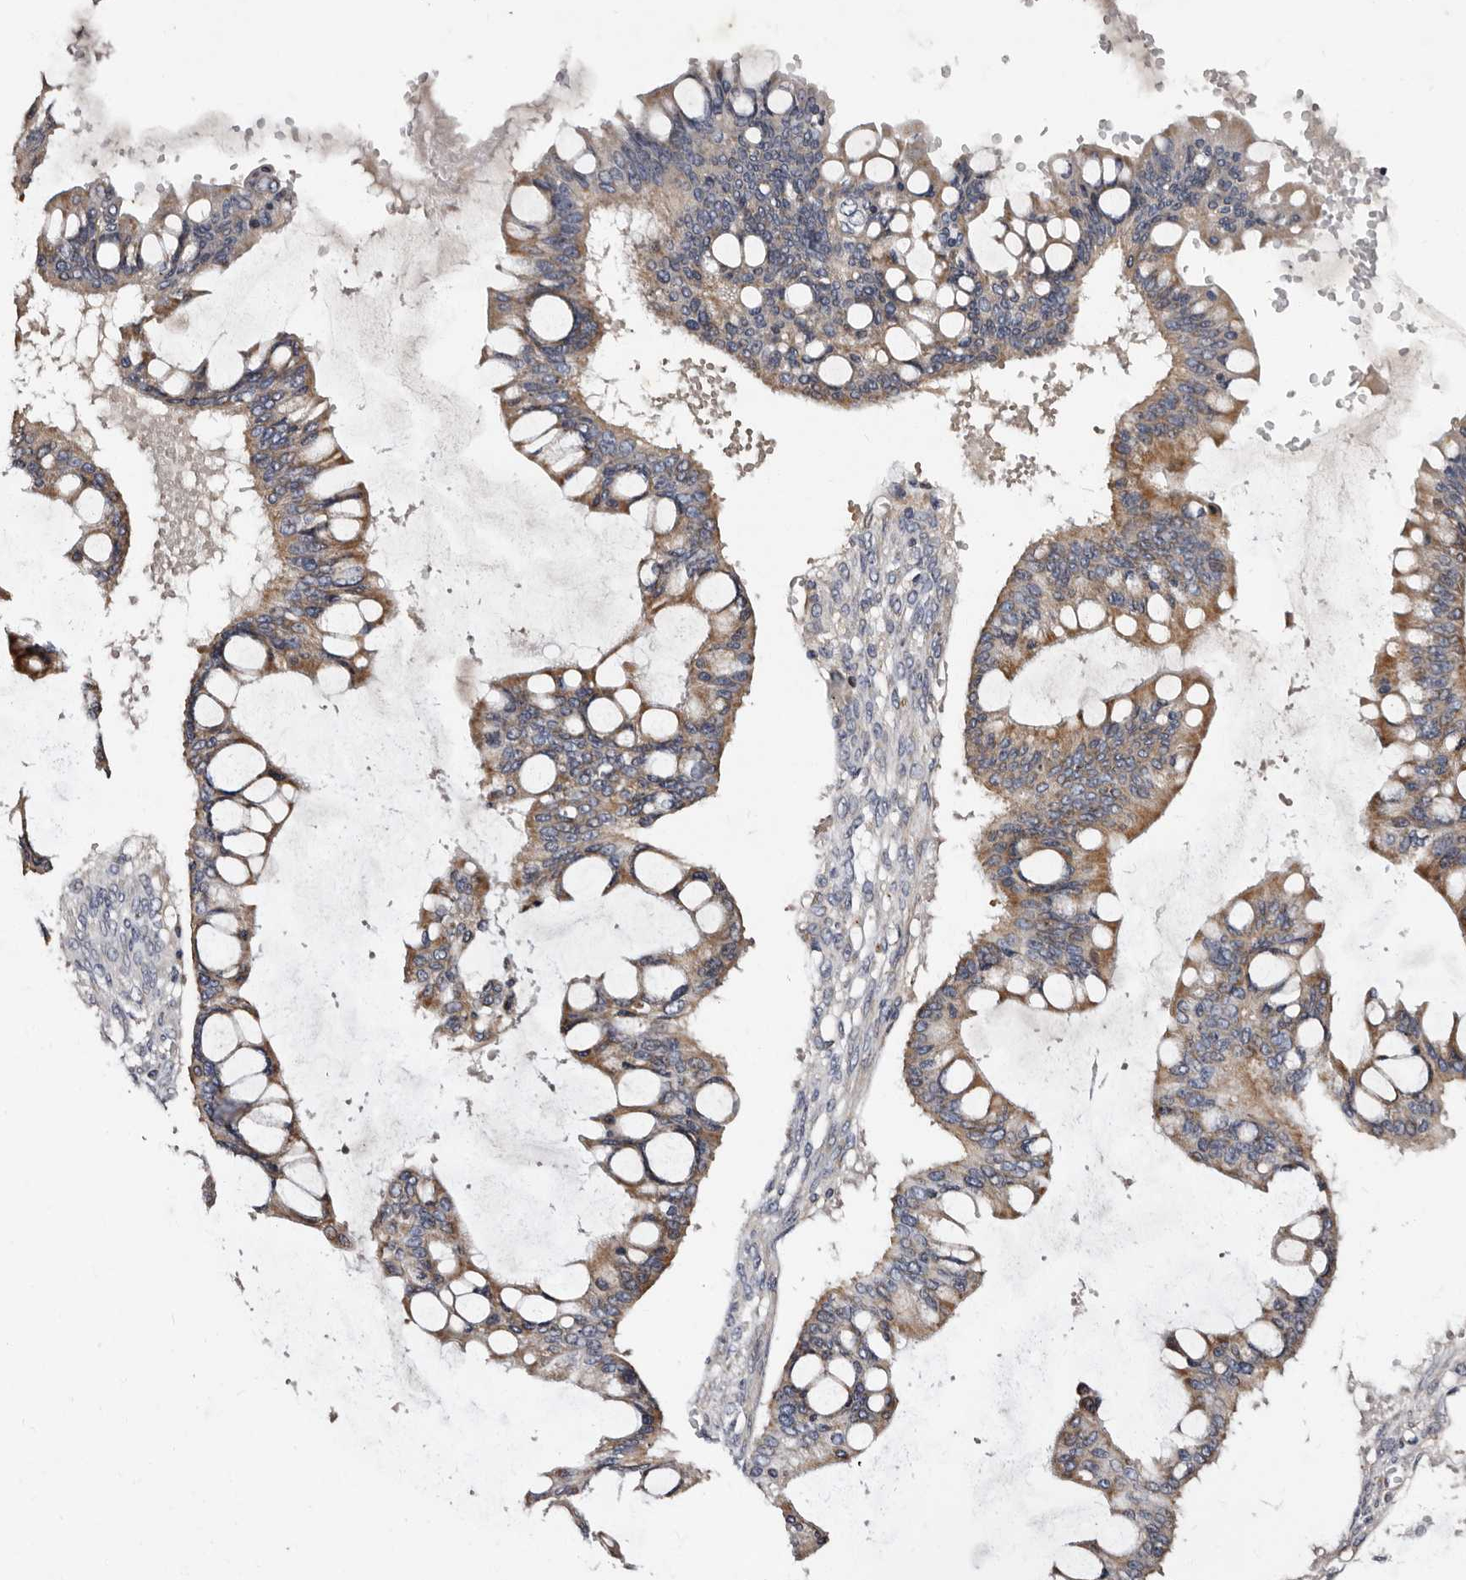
{"staining": {"intensity": "moderate", "quantity": ">75%", "location": "cytoplasmic/membranous"}, "tissue": "ovarian cancer", "cell_type": "Tumor cells", "image_type": "cancer", "snomed": [{"axis": "morphology", "description": "Cystadenocarcinoma, mucinous, NOS"}, {"axis": "topography", "description": "Ovary"}], "caption": "Ovarian cancer (mucinous cystadenocarcinoma) was stained to show a protein in brown. There is medium levels of moderate cytoplasmic/membranous expression in approximately >75% of tumor cells. (DAB = brown stain, brightfield microscopy at high magnification).", "gene": "ADCK5", "patient": {"sex": "female", "age": 73}}